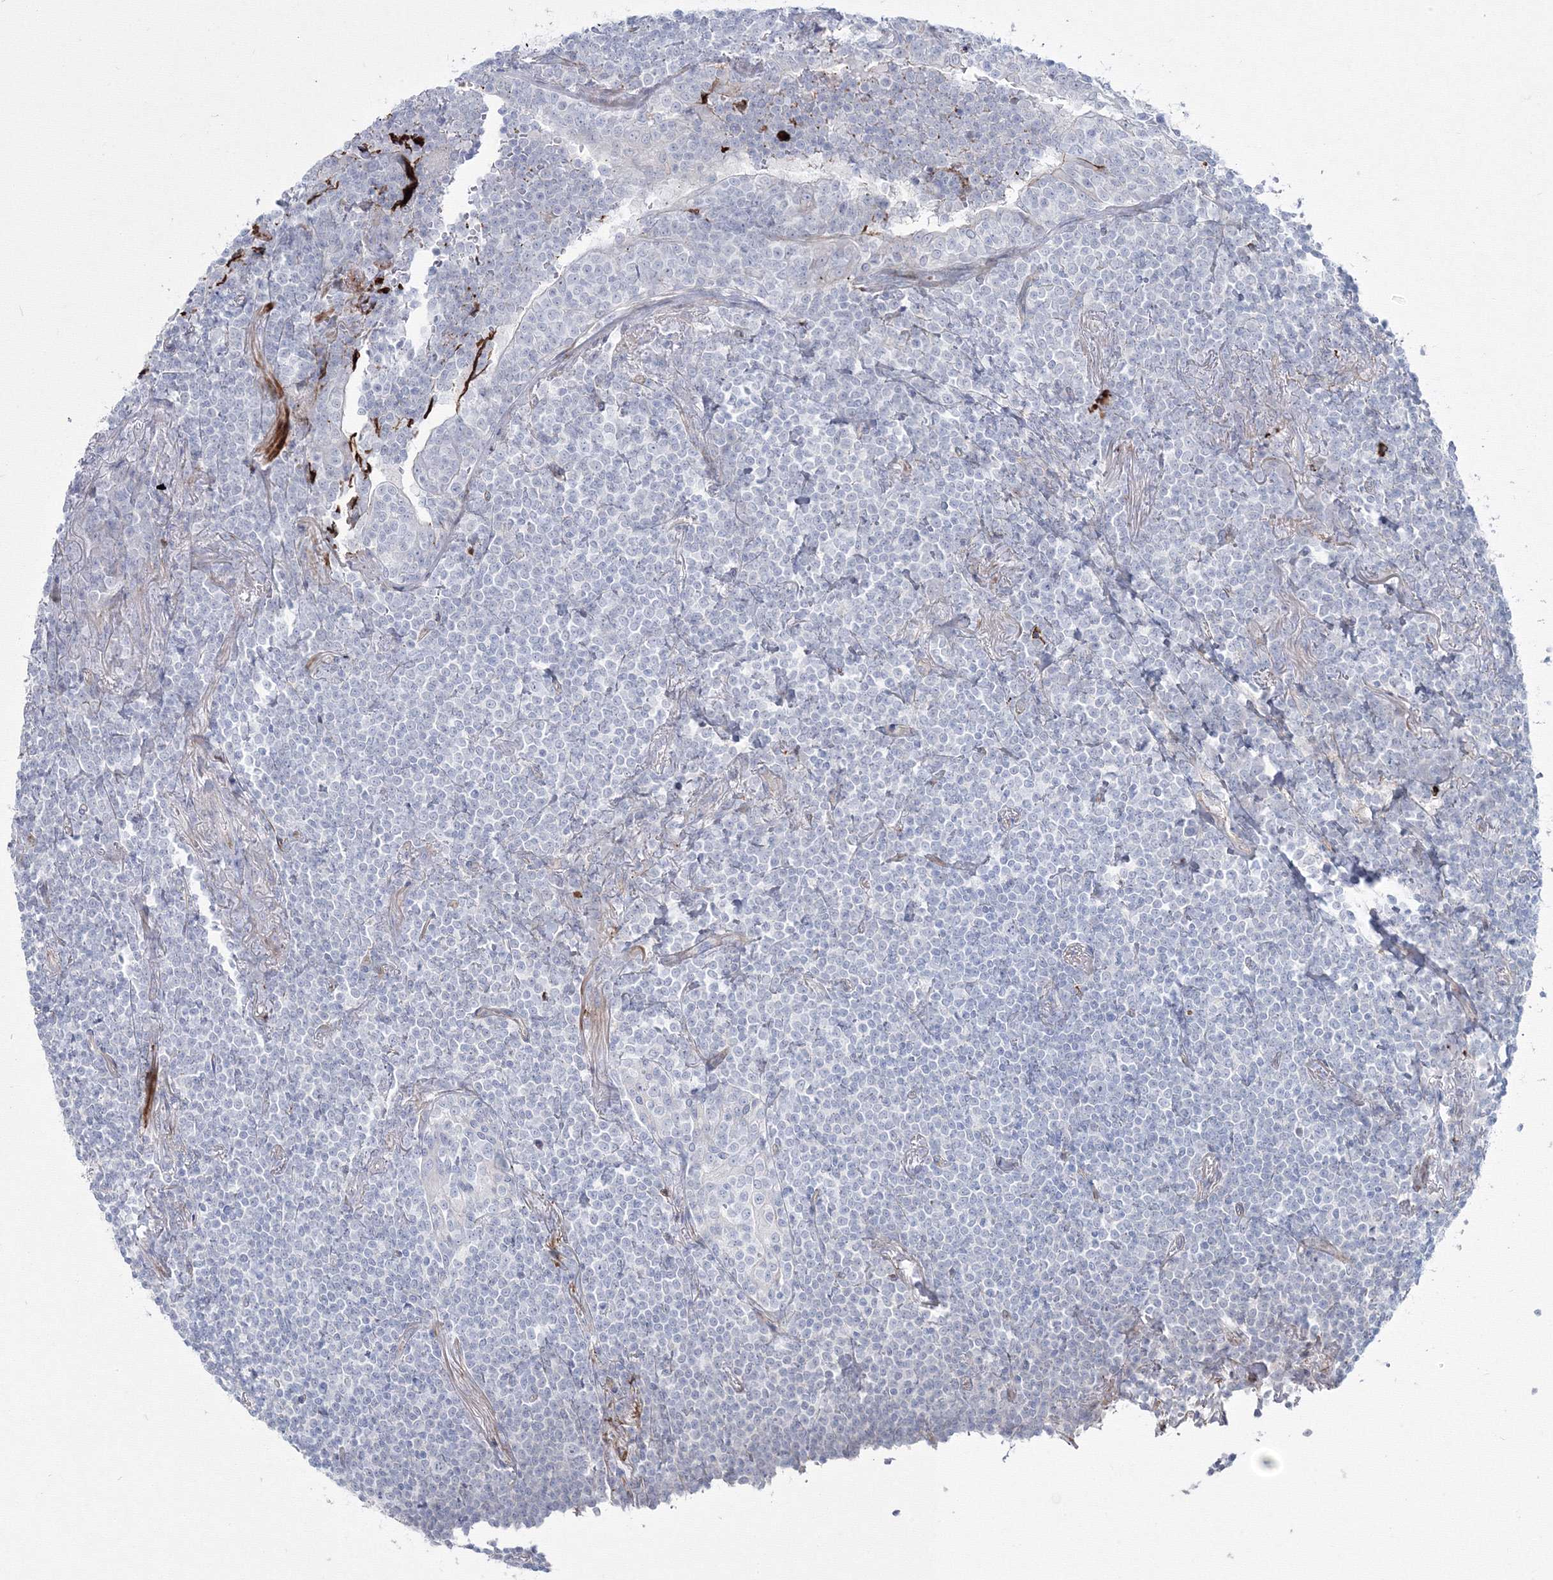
{"staining": {"intensity": "negative", "quantity": "none", "location": "none"}, "tissue": "lymphoma", "cell_type": "Tumor cells", "image_type": "cancer", "snomed": [{"axis": "morphology", "description": "Malignant lymphoma, non-Hodgkin's type, Low grade"}, {"axis": "topography", "description": "Lung"}], "caption": "Photomicrograph shows no protein staining in tumor cells of lymphoma tissue. (DAB (3,3'-diaminobenzidine) immunohistochemistry (IHC) visualized using brightfield microscopy, high magnification).", "gene": "HYAL2", "patient": {"sex": "female", "age": 71}}